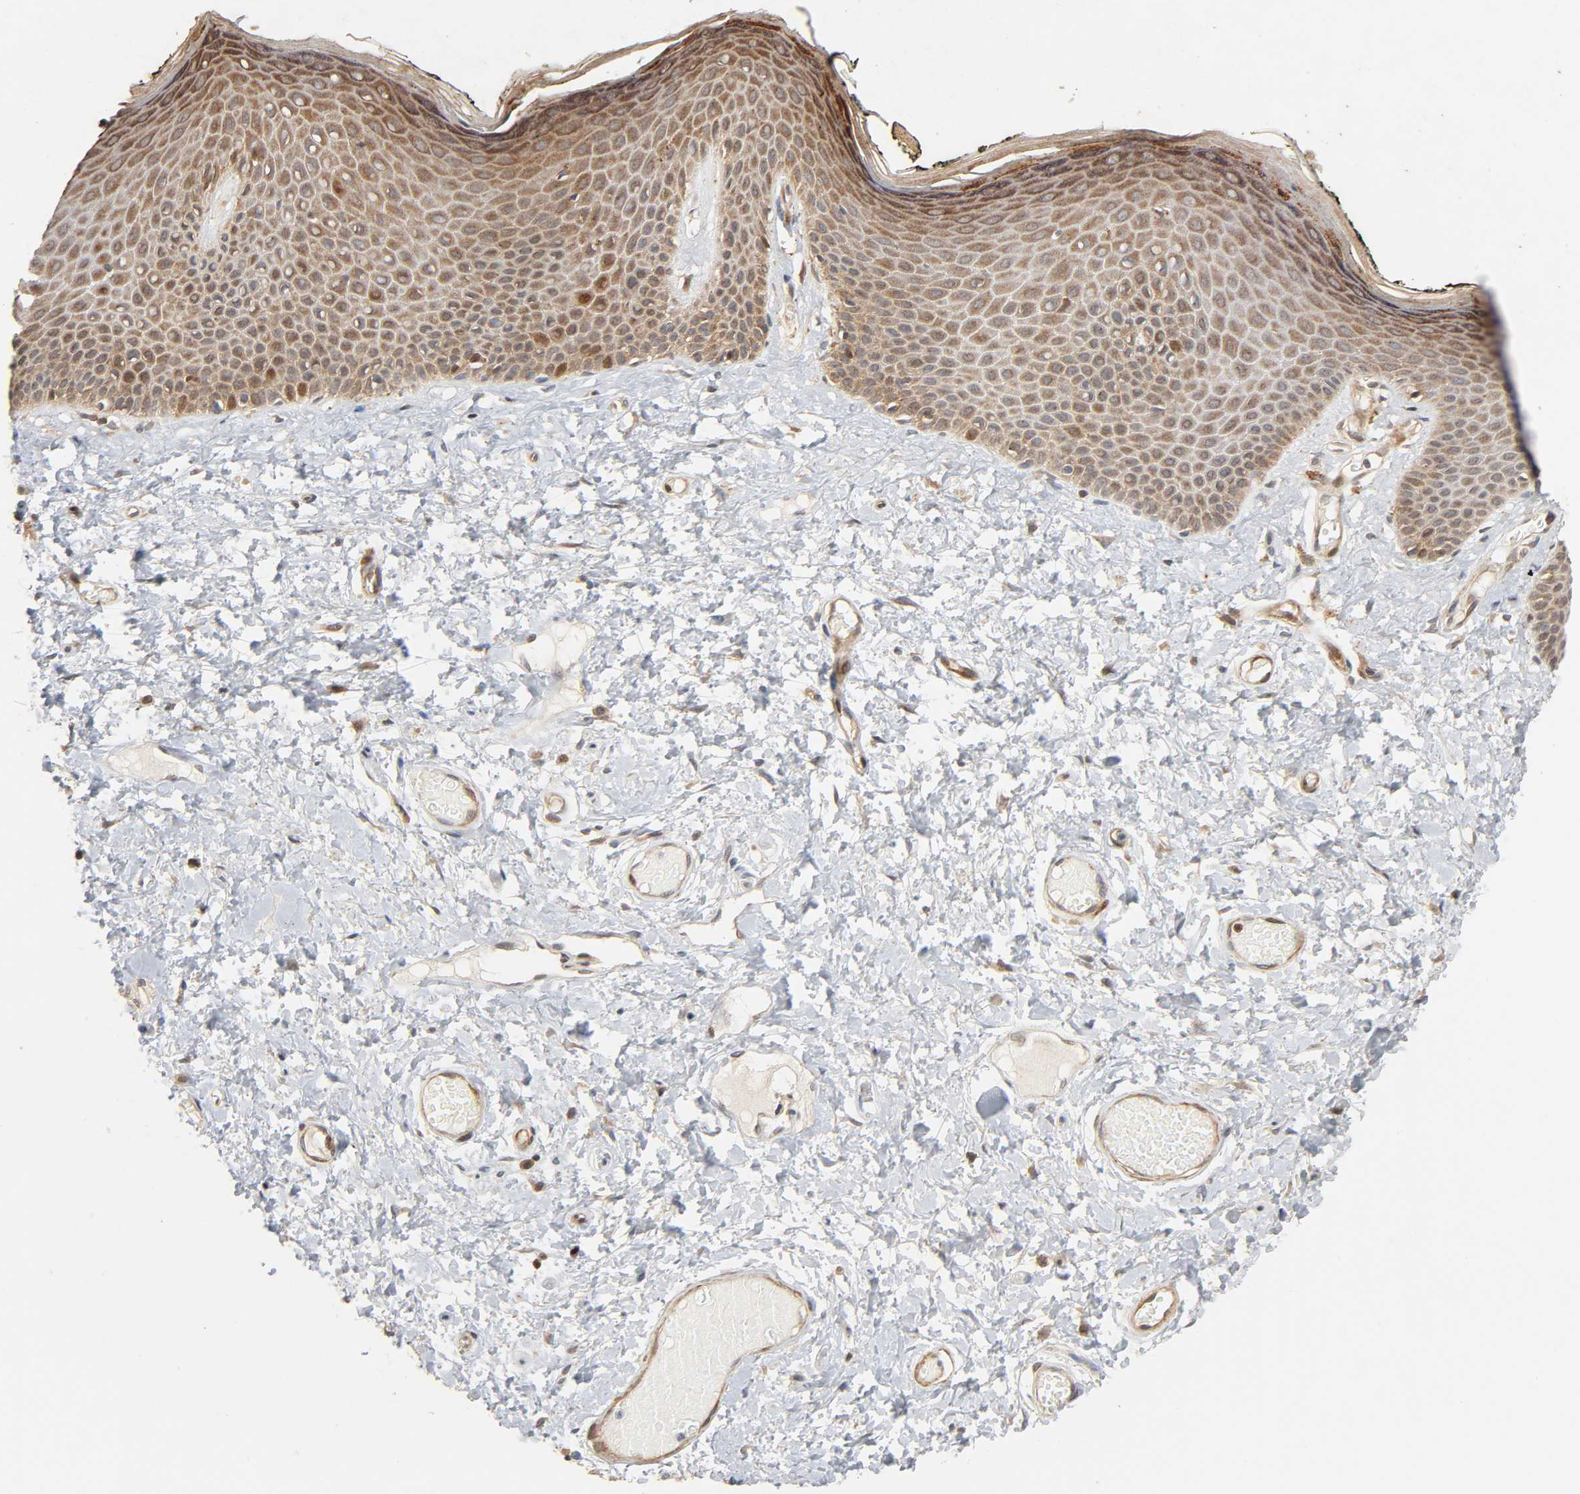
{"staining": {"intensity": "moderate", "quantity": ">75%", "location": "cytoplasmic/membranous,nuclear"}, "tissue": "skin", "cell_type": "Epidermal cells", "image_type": "normal", "snomed": [{"axis": "morphology", "description": "Normal tissue, NOS"}, {"axis": "morphology", "description": "Inflammation, NOS"}, {"axis": "topography", "description": "Vulva"}], "caption": "An immunohistochemistry (IHC) histopathology image of benign tissue is shown. Protein staining in brown highlights moderate cytoplasmic/membranous,nuclear positivity in skin within epidermal cells.", "gene": "NEMF", "patient": {"sex": "female", "age": 84}}